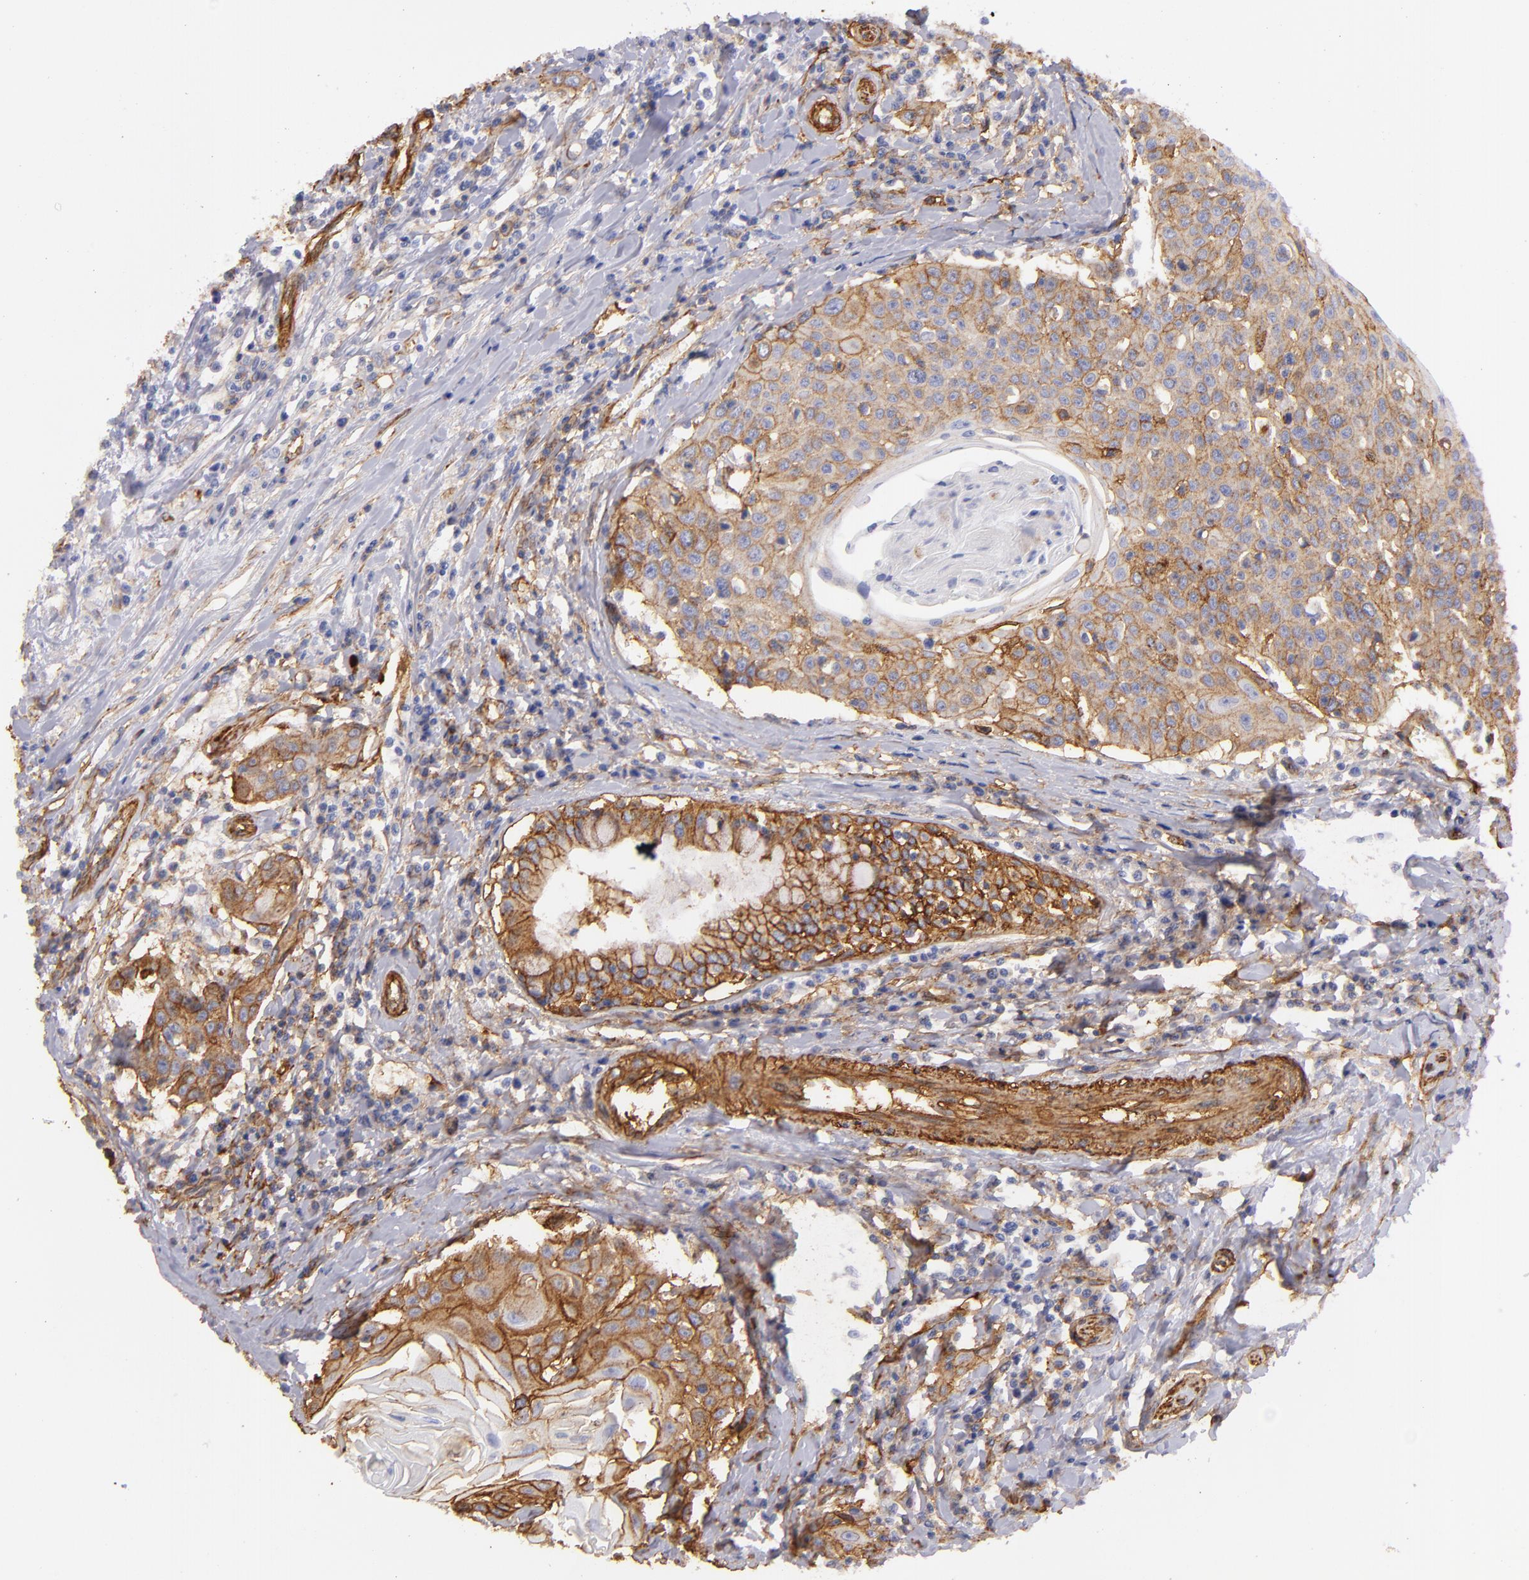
{"staining": {"intensity": "moderate", "quantity": "25%-75%", "location": "cytoplasmic/membranous"}, "tissue": "head and neck cancer", "cell_type": "Tumor cells", "image_type": "cancer", "snomed": [{"axis": "morphology", "description": "Squamous cell carcinoma, NOS"}, {"axis": "morphology", "description": "Squamous cell carcinoma, metastatic, NOS"}, {"axis": "topography", "description": "Lymph node"}, {"axis": "topography", "description": "Salivary gland"}, {"axis": "topography", "description": "Head-Neck"}], "caption": "This micrograph reveals head and neck cancer stained with IHC to label a protein in brown. The cytoplasmic/membranous of tumor cells show moderate positivity for the protein. Nuclei are counter-stained blue.", "gene": "CD151", "patient": {"sex": "female", "age": 74}}